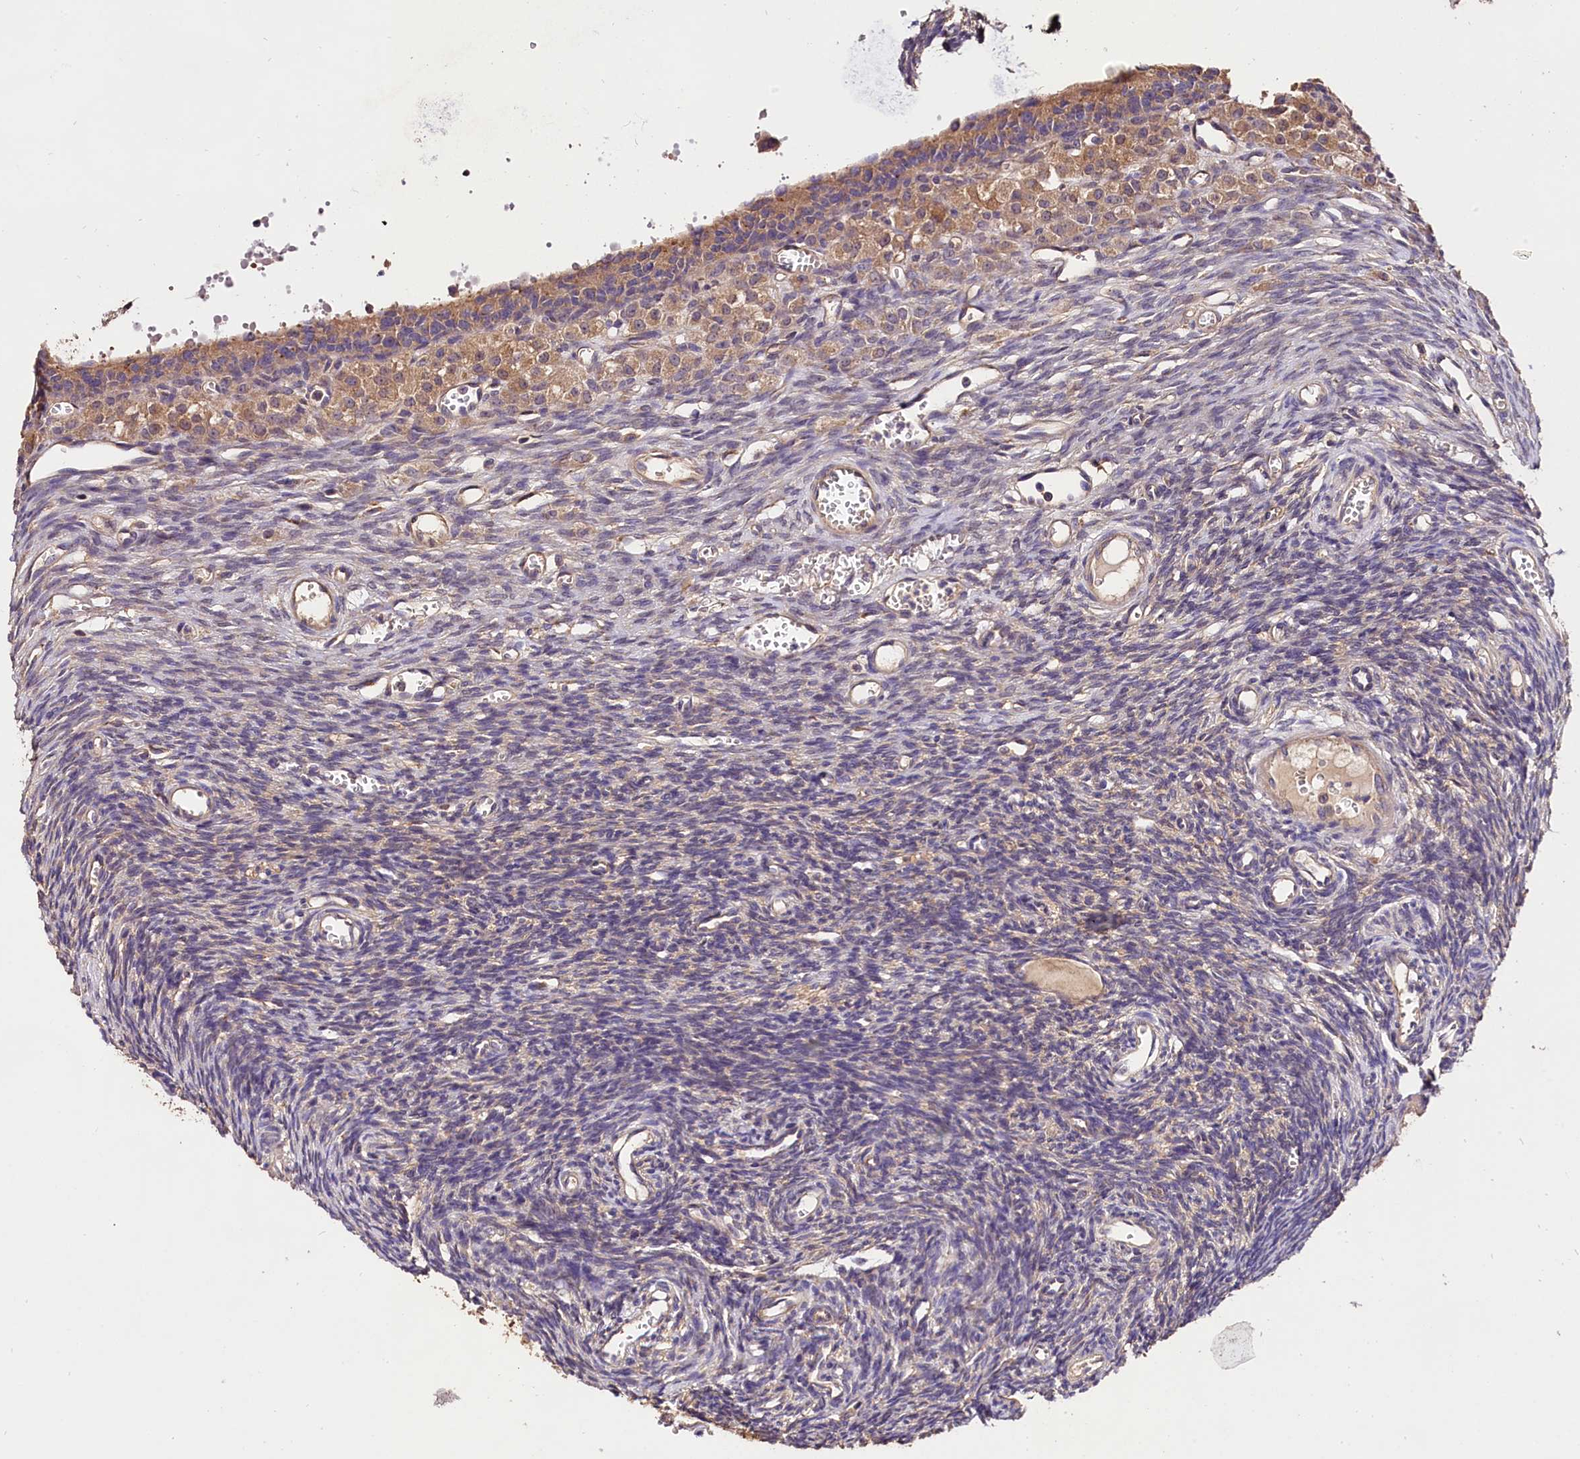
{"staining": {"intensity": "weak", "quantity": "25%-75%", "location": "cytoplasmic/membranous"}, "tissue": "ovary", "cell_type": "Ovarian stroma cells", "image_type": "normal", "snomed": [{"axis": "morphology", "description": "Normal tissue, NOS"}, {"axis": "topography", "description": "Ovary"}], "caption": "Human ovary stained for a protein (brown) exhibits weak cytoplasmic/membranous positive staining in about 25%-75% of ovarian stroma cells.", "gene": "OAS3", "patient": {"sex": "female", "age": 39}}